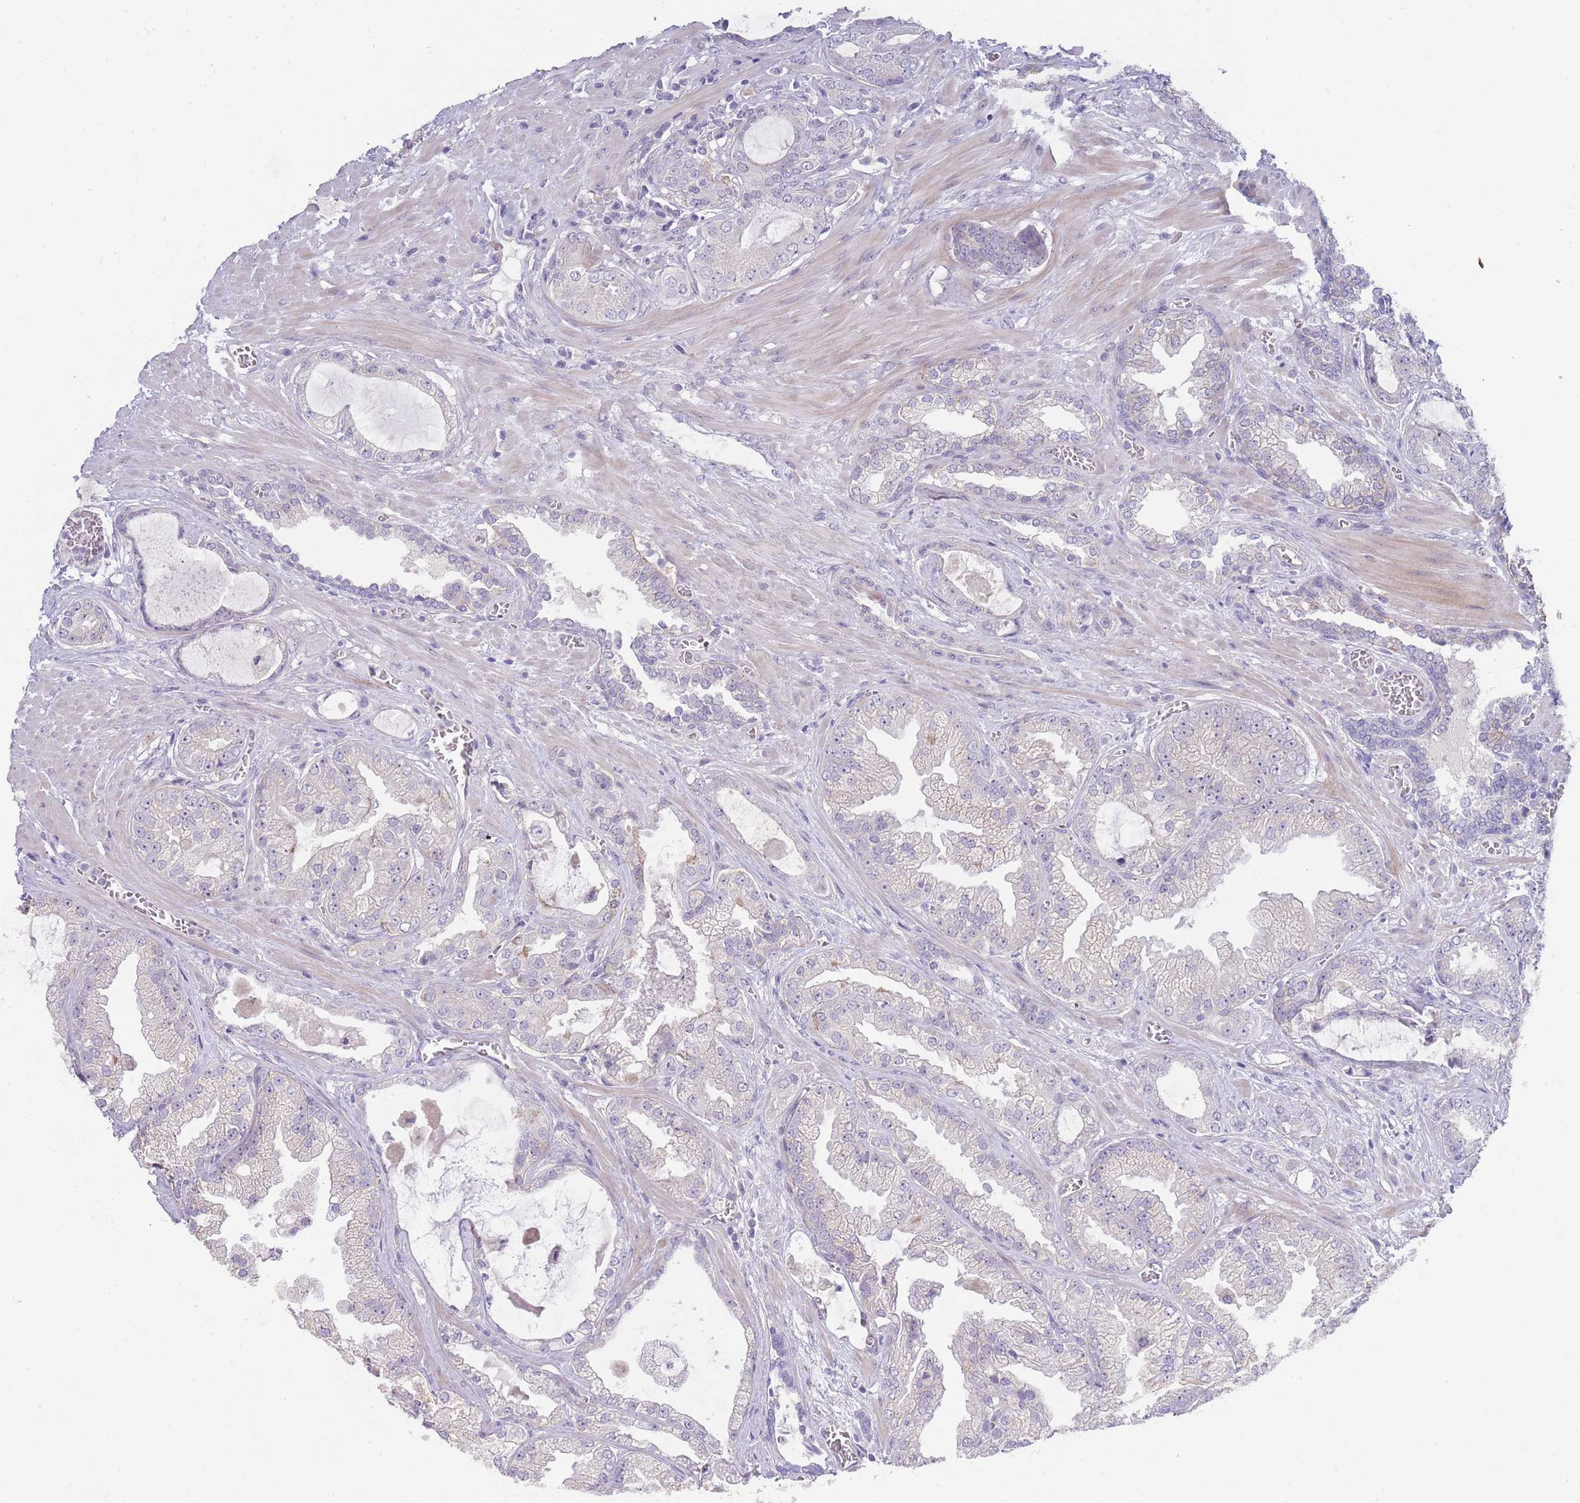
{"staining": {"intensity": "negative", "quantity": "none", "location": "none"}, "tissue": "prostate cancer", "cell_type": "Tumor cells", "image_type": "cancer", "snomed": [{"axis": "morphology", "description": "Adenocarcinoma, Low grade"}, {"axis": "topography", "description": "Prostate"}], "caption": "Immunohistochemistry (IHC) of low-grade adenocarcinoma (prostate) demonstrates no staining in tumor cells. (DAB immunohistochemistry with hematoxylin counter stain).", "gene": "PIMREG", "patient": {"sex": "male", "age": 57}}